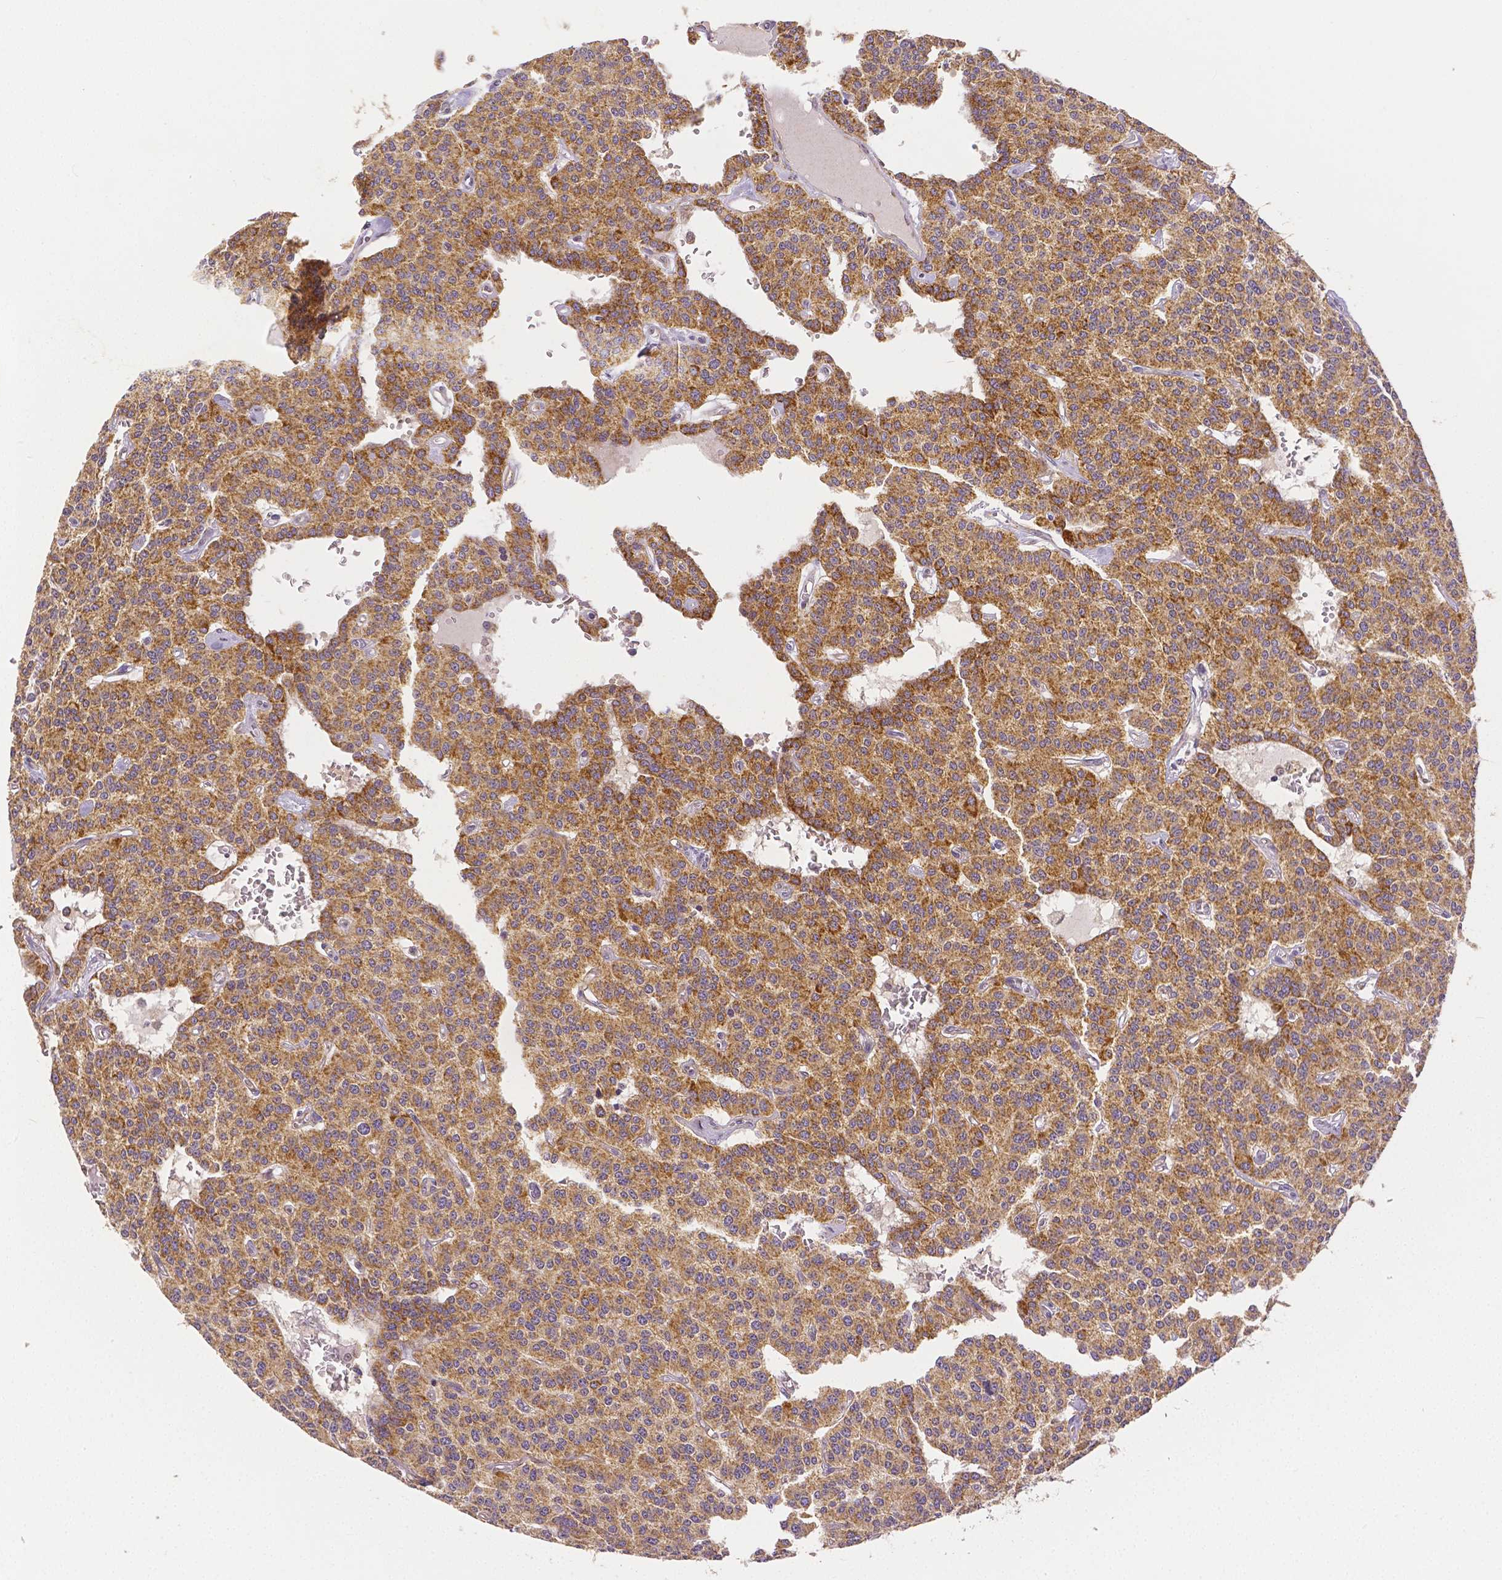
{"staining": {"intensity": "moderate", "quantity": "25%-75%", "location": "cytoplasmic/membranous"}, "tissue": "carcinoid", "cell_type": "Tumor cells", "image_type": "cancer", "snomed": [{"axis": "morphology", "description": "Carcinoid, malignant, NOS"}, {"axis": "topography", "description": "Lung"}], "caption": "IHC histopathology image of human malignant carcinoid stained for a protein (brown), which displays medium levels of moderate cytoplasmic/membranous positivity in about 25%-75% of tumor cells.", "gene": "RHOT1", "patient": {"sex": "female", "age": 71}}